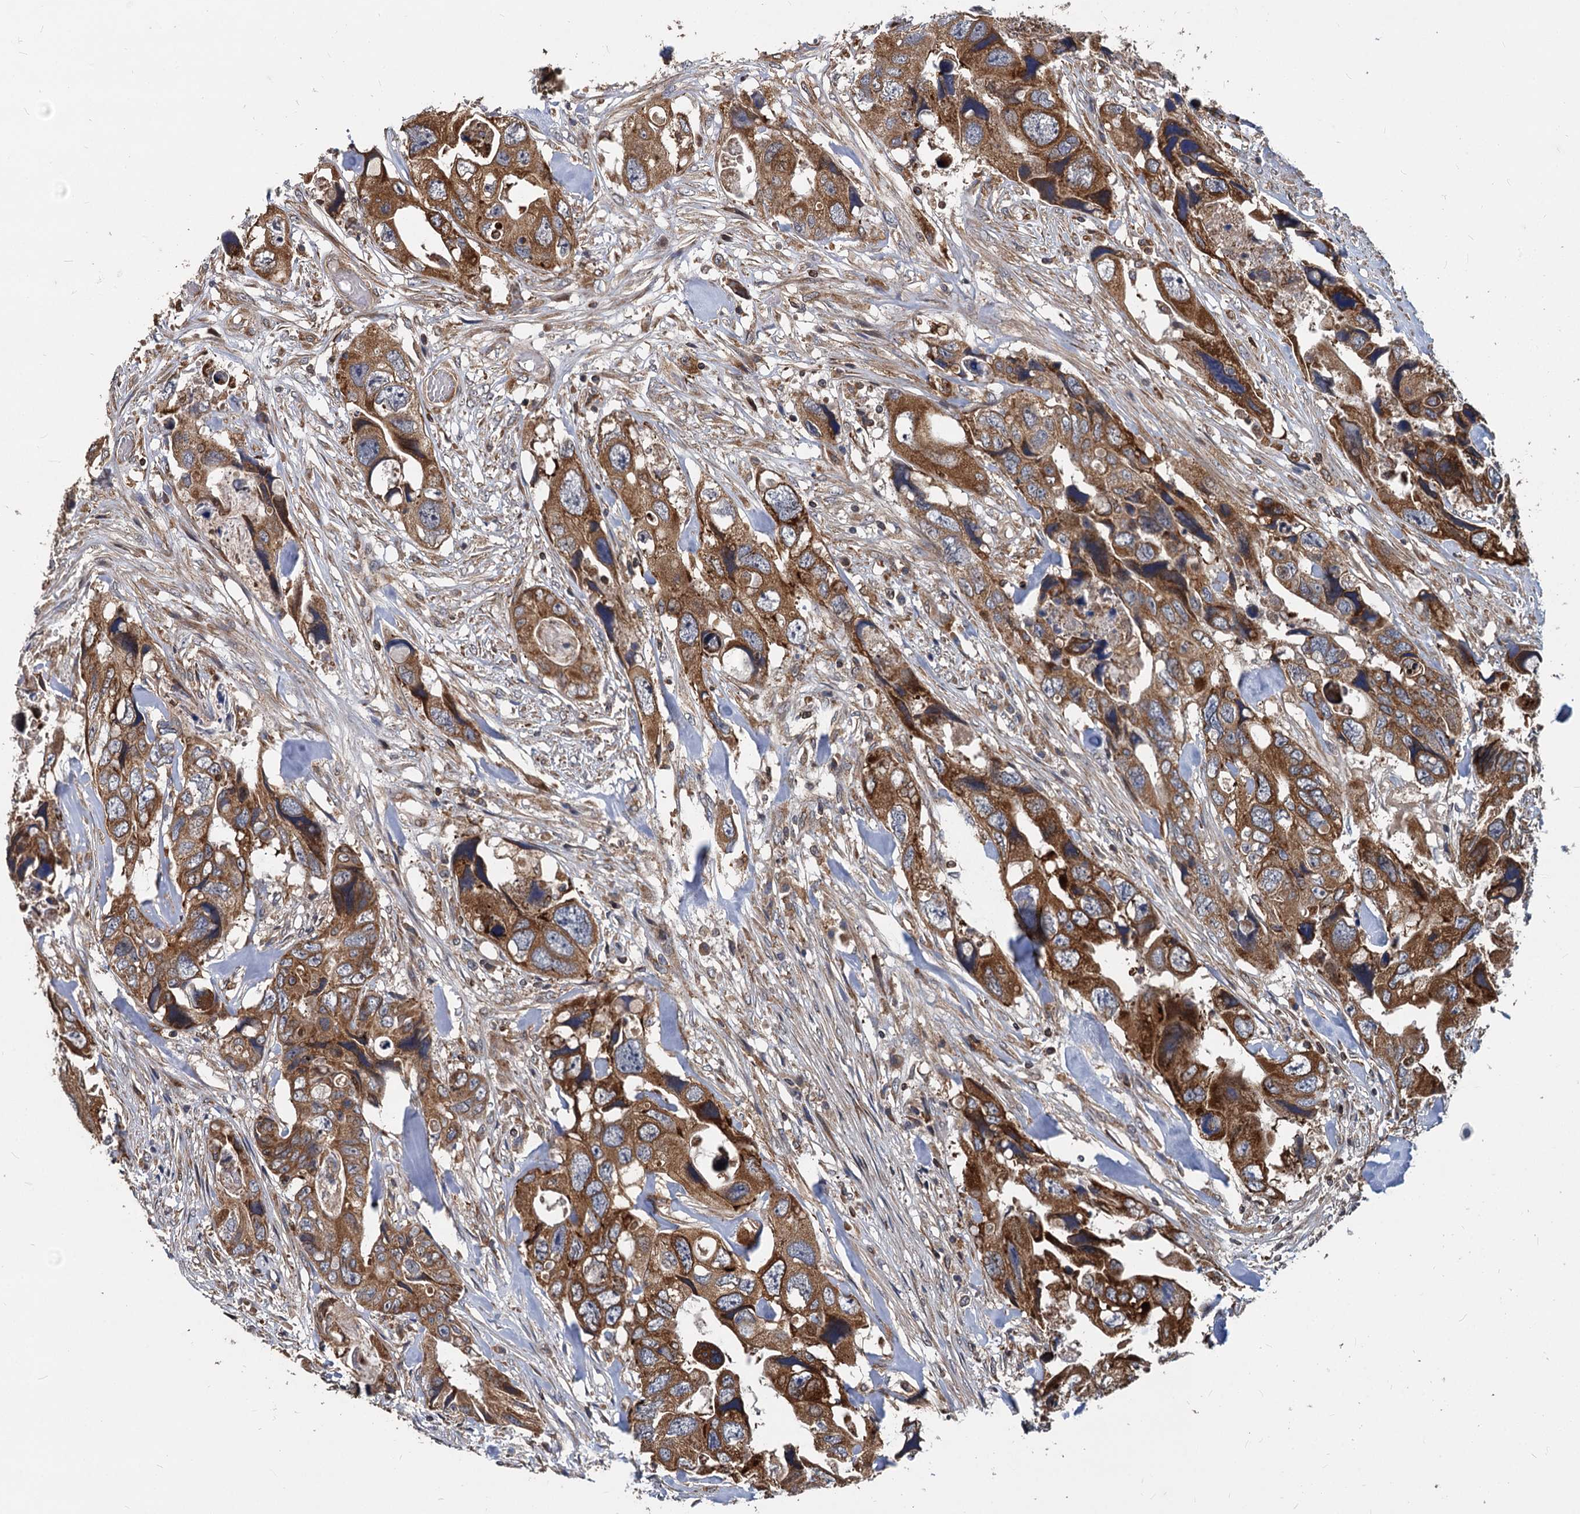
{"staining": {"intensity": "strong", "quantity": ">75%", "location": "cytoplasmic/membranous"}, "tissue": "colorectal cancer", "cell_type": "Tumor cells", "image_type": "cancer", "snomed": [{"axis": "morphology", "description": "Adenocarcinoma, NOS"}, {"axis": "topography", "description": "Rectum"}], "caption": "Colorectal cancer stained with DAB (3,3'-diaminobenzidine) immunohistochemistry (IHC) exhibits high levels of strong cytoplasmic/membranous staining in about >75% of tumor cells.", "gene": "STIM1", "patient": {"sex": "male", "age": 57}}